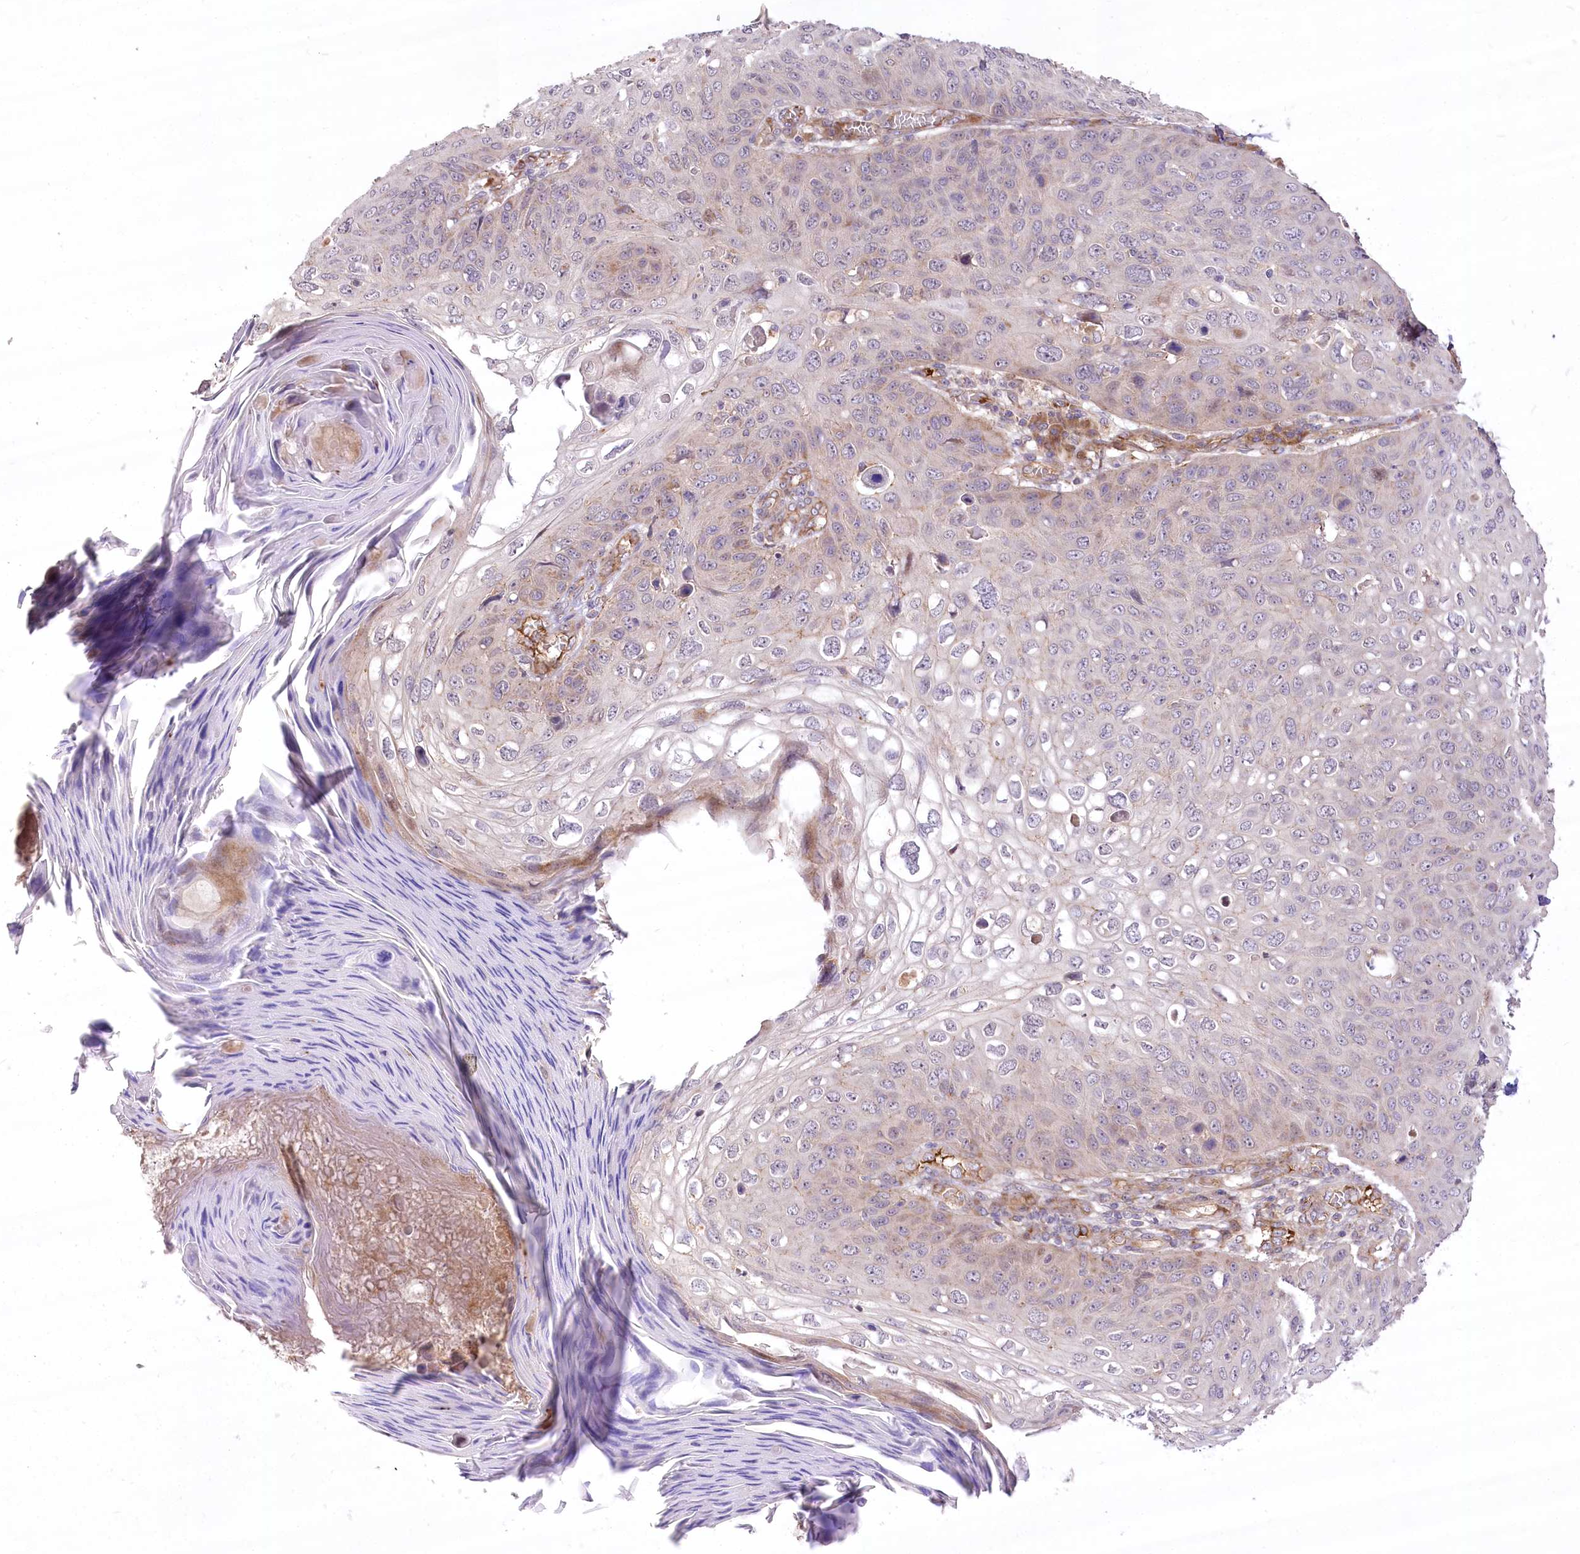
{"staining": {"intensity": "weak", "quantity": "<25%", "location": "cytoplasmic/membranous"}, "tissue": "skin cancer", "cell_type": "Tumor cells", "image_type": "cancer", "snomed": [{"axis": "morphology", "description": "Squamous cell carcinoma, NOS"}, {"axis": "topography", "description": "Skin"}], "caption": "Tumor cells are negative for brown protein staining in skin squamous cell carcinoma. (Stains: DAB (3,3'-diaminobenzidine) IHC with hematoxylin counter stain, Microscopy: brightfield microscopy at high magnification).", "gene": "PSTK", "patient": {"sex": "female", "age": 90}}